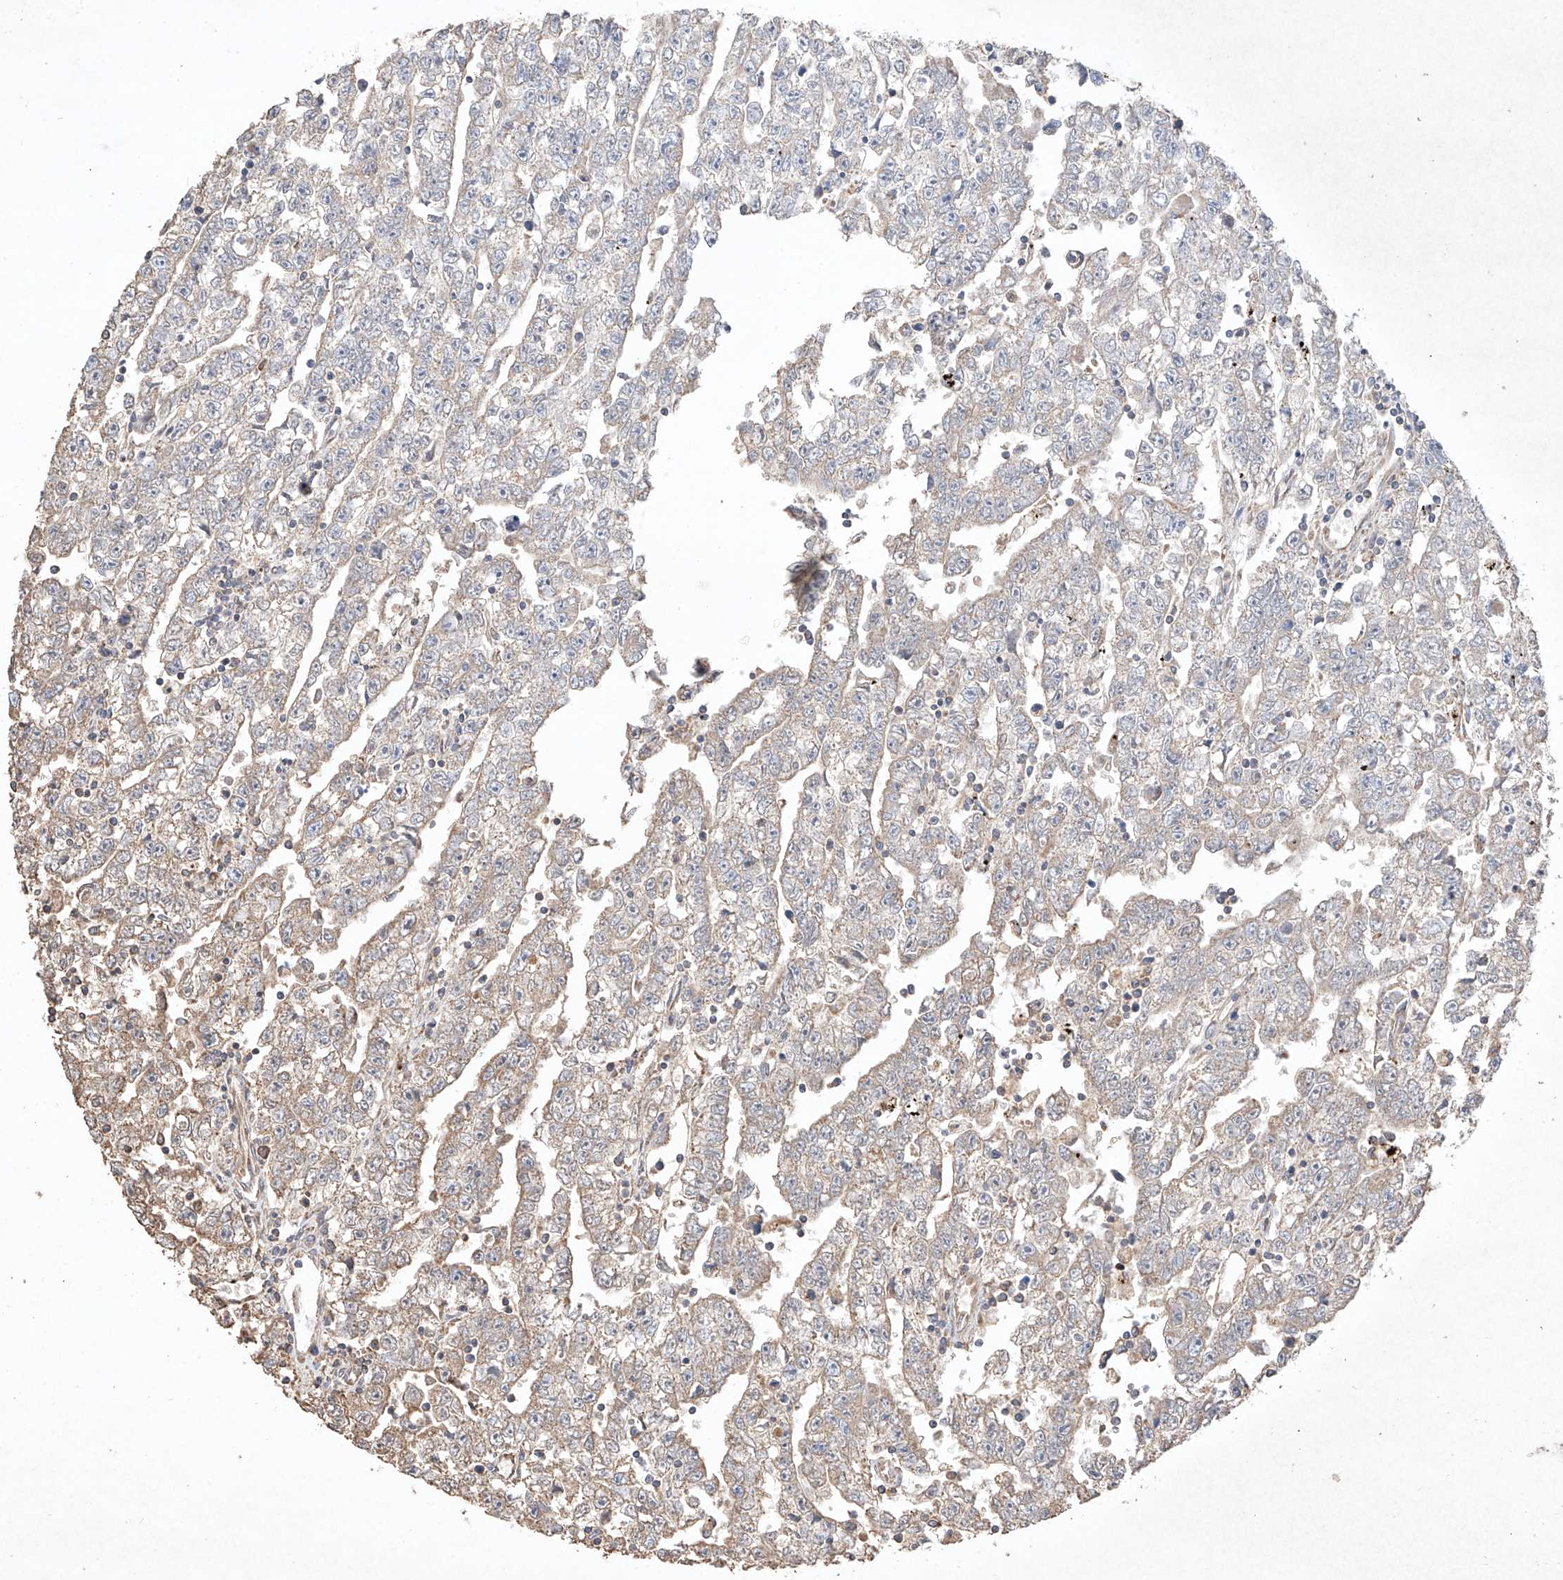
{"staining": {"intensity": "weak", "quantity": "<25%", "location": "cytoplasmic/membranous"}, "tissue": "testis cancer", "cell_type": "Tumor cells", "image_type": "cancer", "snomed": [{"axis": "morphology", "description": "Carcinoma, Embryonal, NOS"}, {"axis": "topography", "description": "Testis"}], "caption": "Photomicrograph shows no protein staining in tumor cells of testis cancer (embryonal carcinoma) tissue.", "gene": "SEMA3B", "patient": {"sex": "male", "age": 25}}